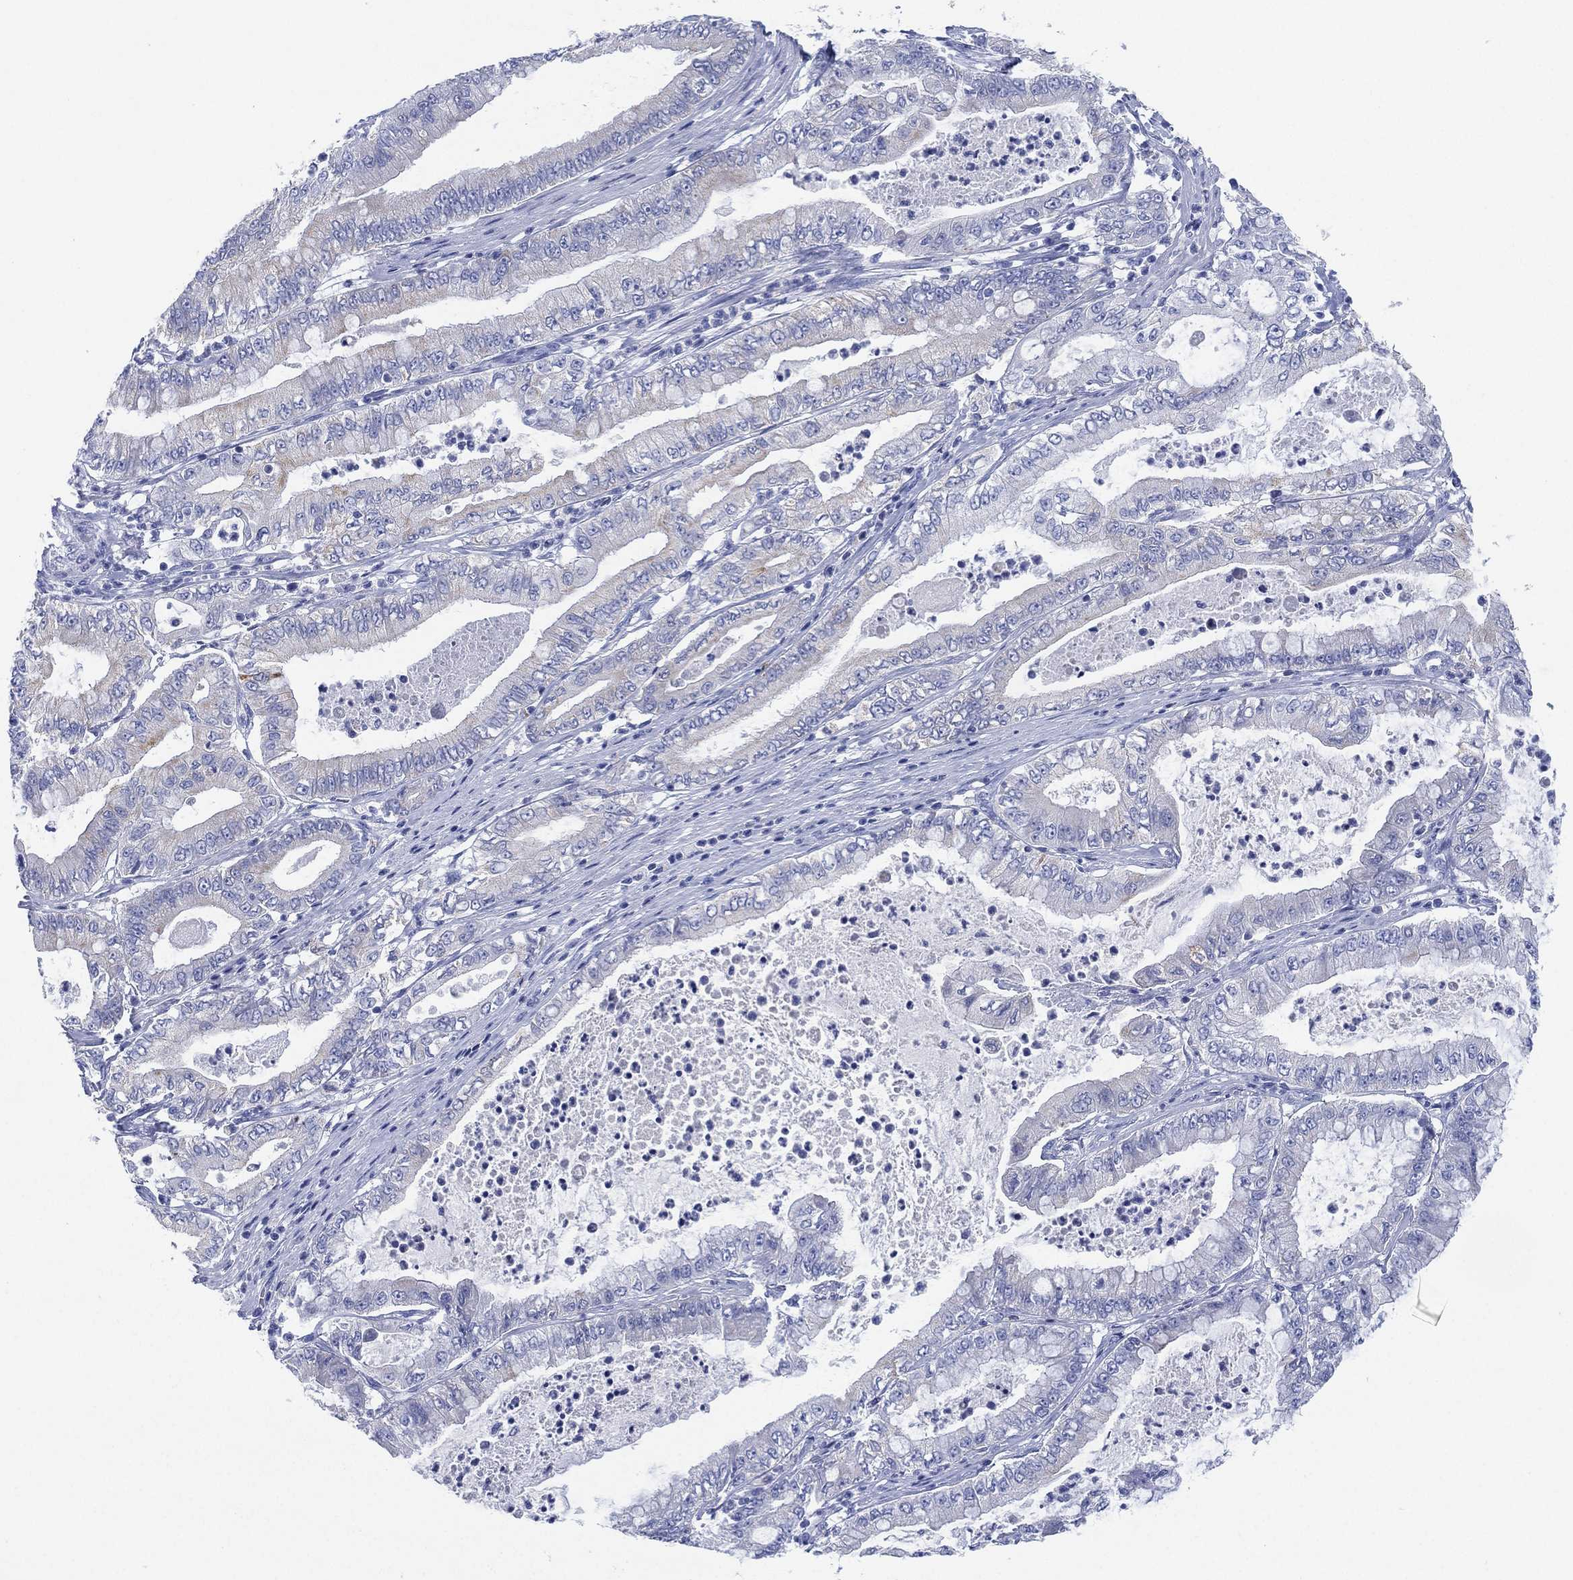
{"staining": {"intensity": "negative", "quantity": "none", "location": "none"}, "tissue": "pancreatic cancer", "cell_type": "Tumor cells", "image_type": "cancer", "snomed": [{"axis": "morphology", "description": "Adenocarcinoma, NOS"}, {"axis": "topography", "description": "Pancreas"}], "caption": "IHC of human pancreatic cancer (adenocarcinoma) exhibits no expression in tumor cells.", "gene": "SLC9C2", "patient": {"sex": "male", "age": 71}}